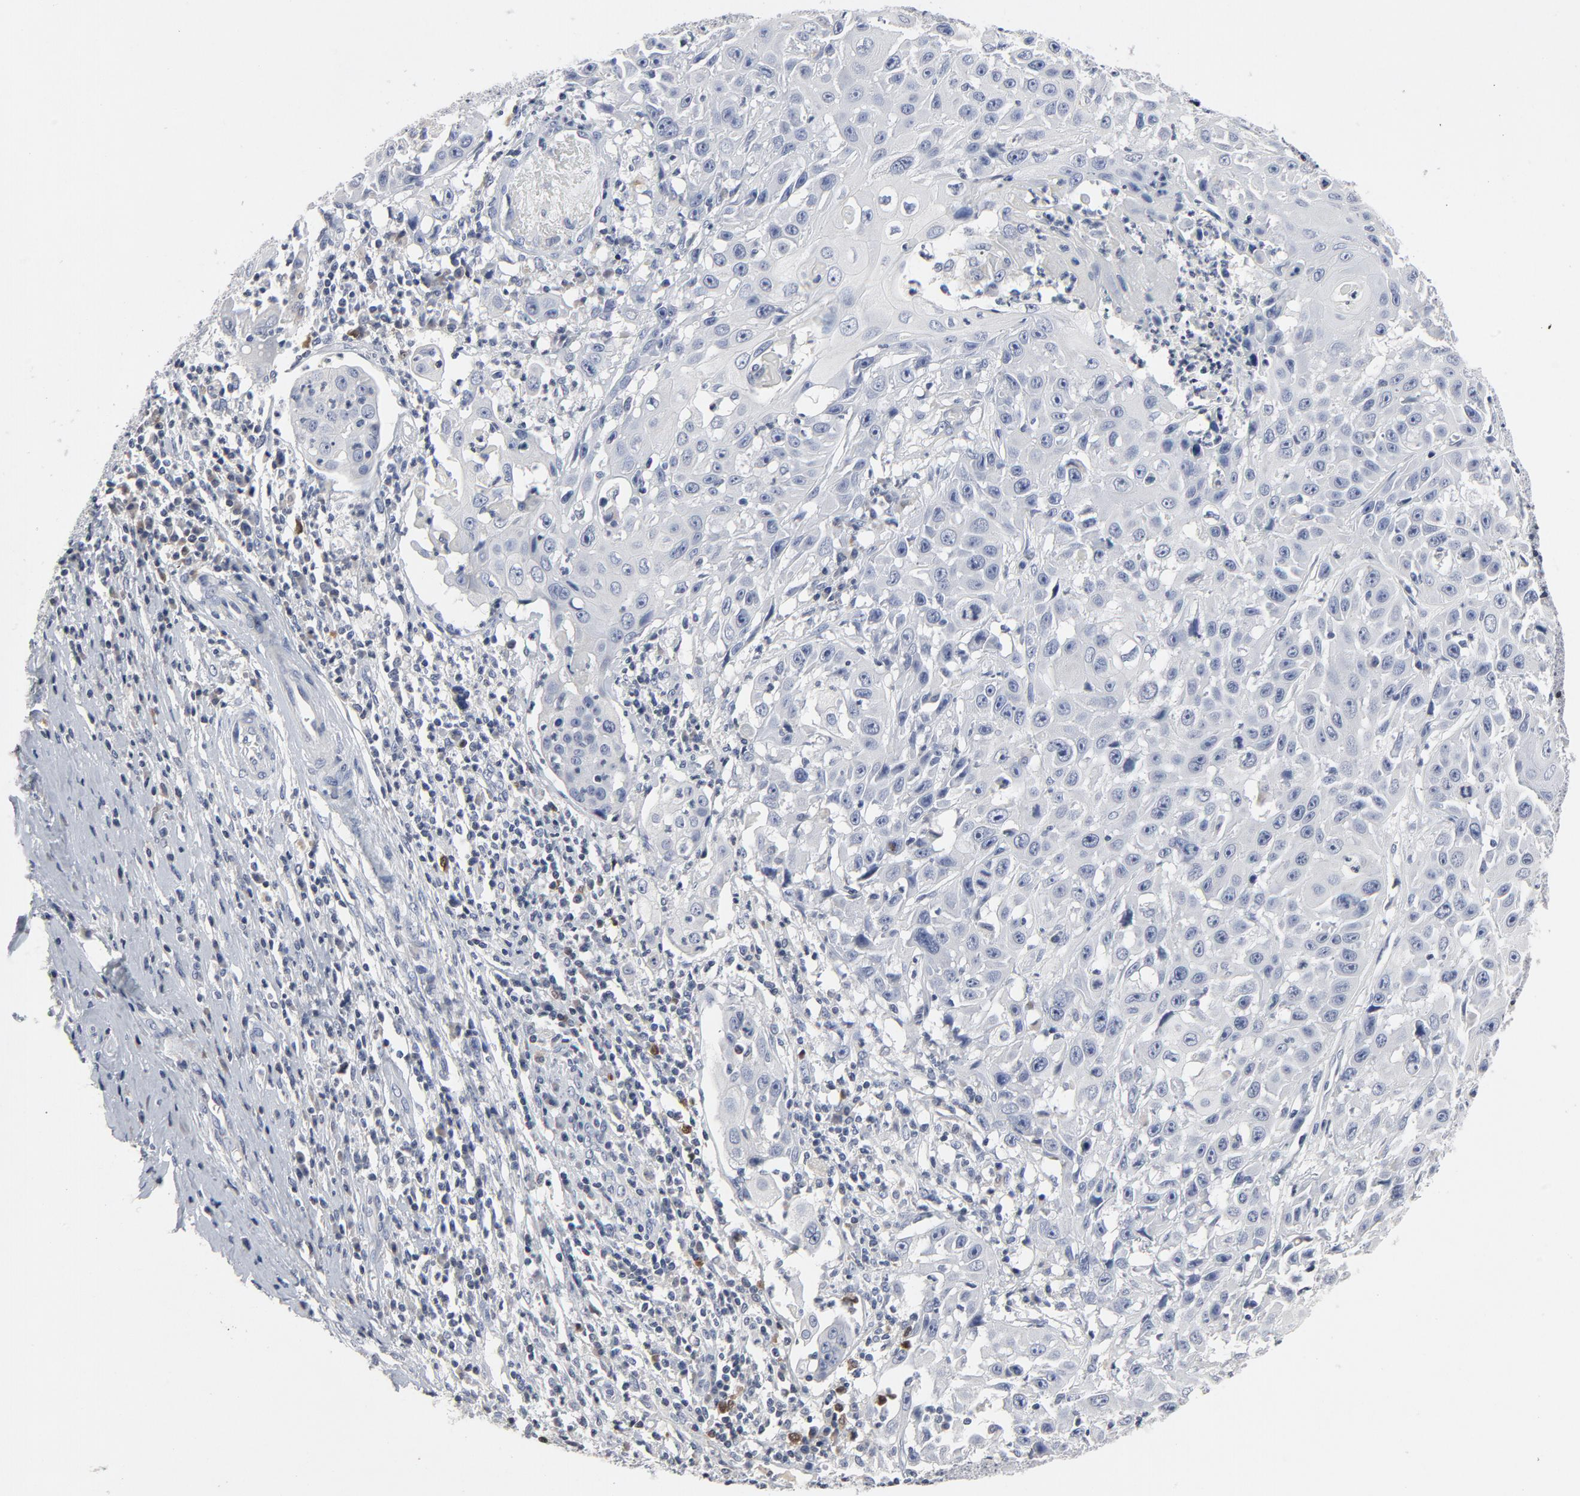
{"staining": {"intensity": "negative", "quantity": "none", "location": "none"}, "tissue": "cervical cancer", "cell_type": "Tumor cells", "image_type": "cancer", "snomed": [{"axis": "morphology", "description": "Squamous cell carcinoma, NOS"}, {"axis": "topography", "description": "Cervix"}], "caption": "Tumor cells are negative for protein expression in human cervical cancer.", "gene": "TCL1A", "patient": {"sex": "female", "age": 39}}